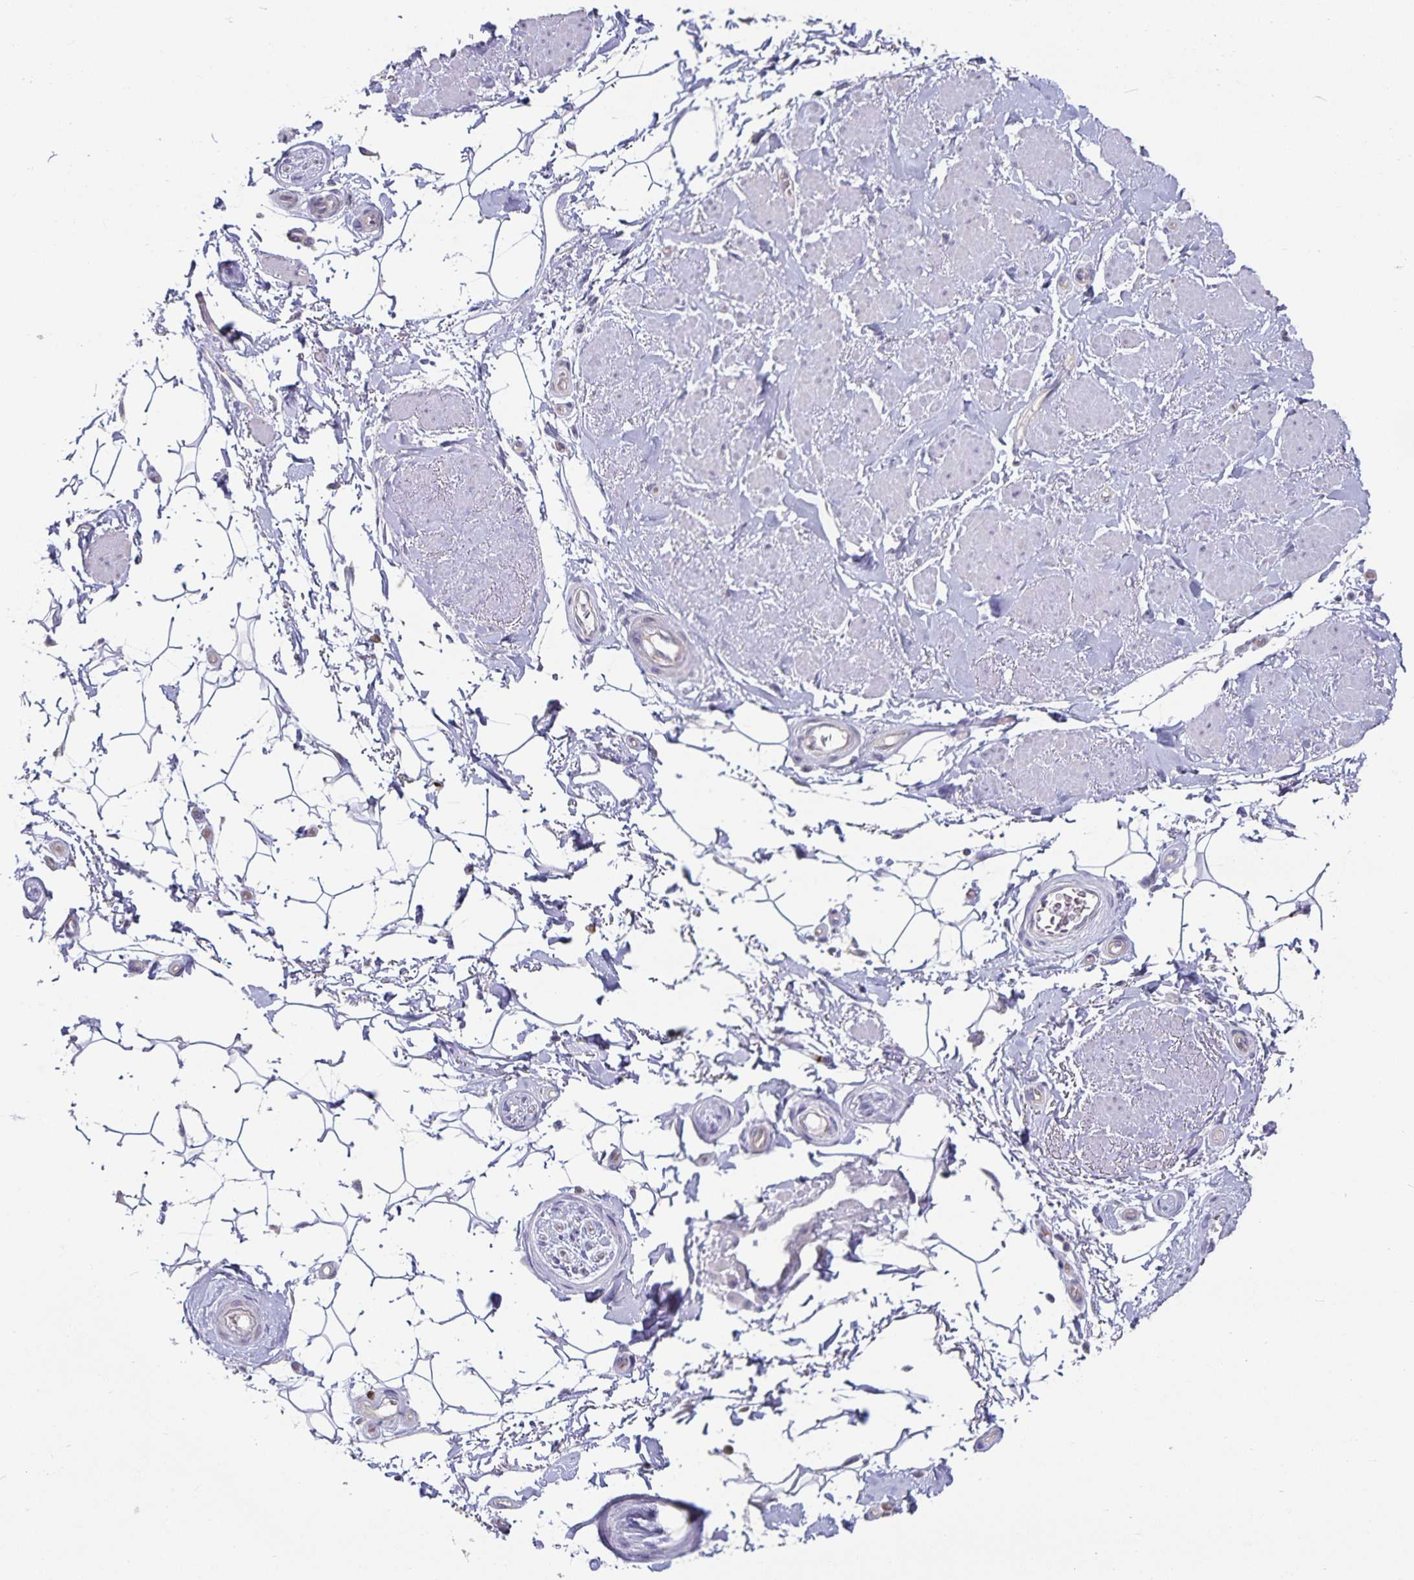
{"staining": {"intensity": "negative", "quantity": "none", "location": "none"}, "tissue": "adipose tissue", "cell_type": "Adipocytes", "image_type": "normal", "snomed": [{"axis": "morphology", "description": "Normal tissue, NOS"}, {"axis": "topography", "description": "Anal"}, {"axis": "topography", "description": "Peripheral nerve tissue"}], "caption": "Protein analysis of unremarkable adipose tissue displays no significant staining in adipocytes.", "gene": "DNAH9", "patient": {"sex": "male", "age": 51}}